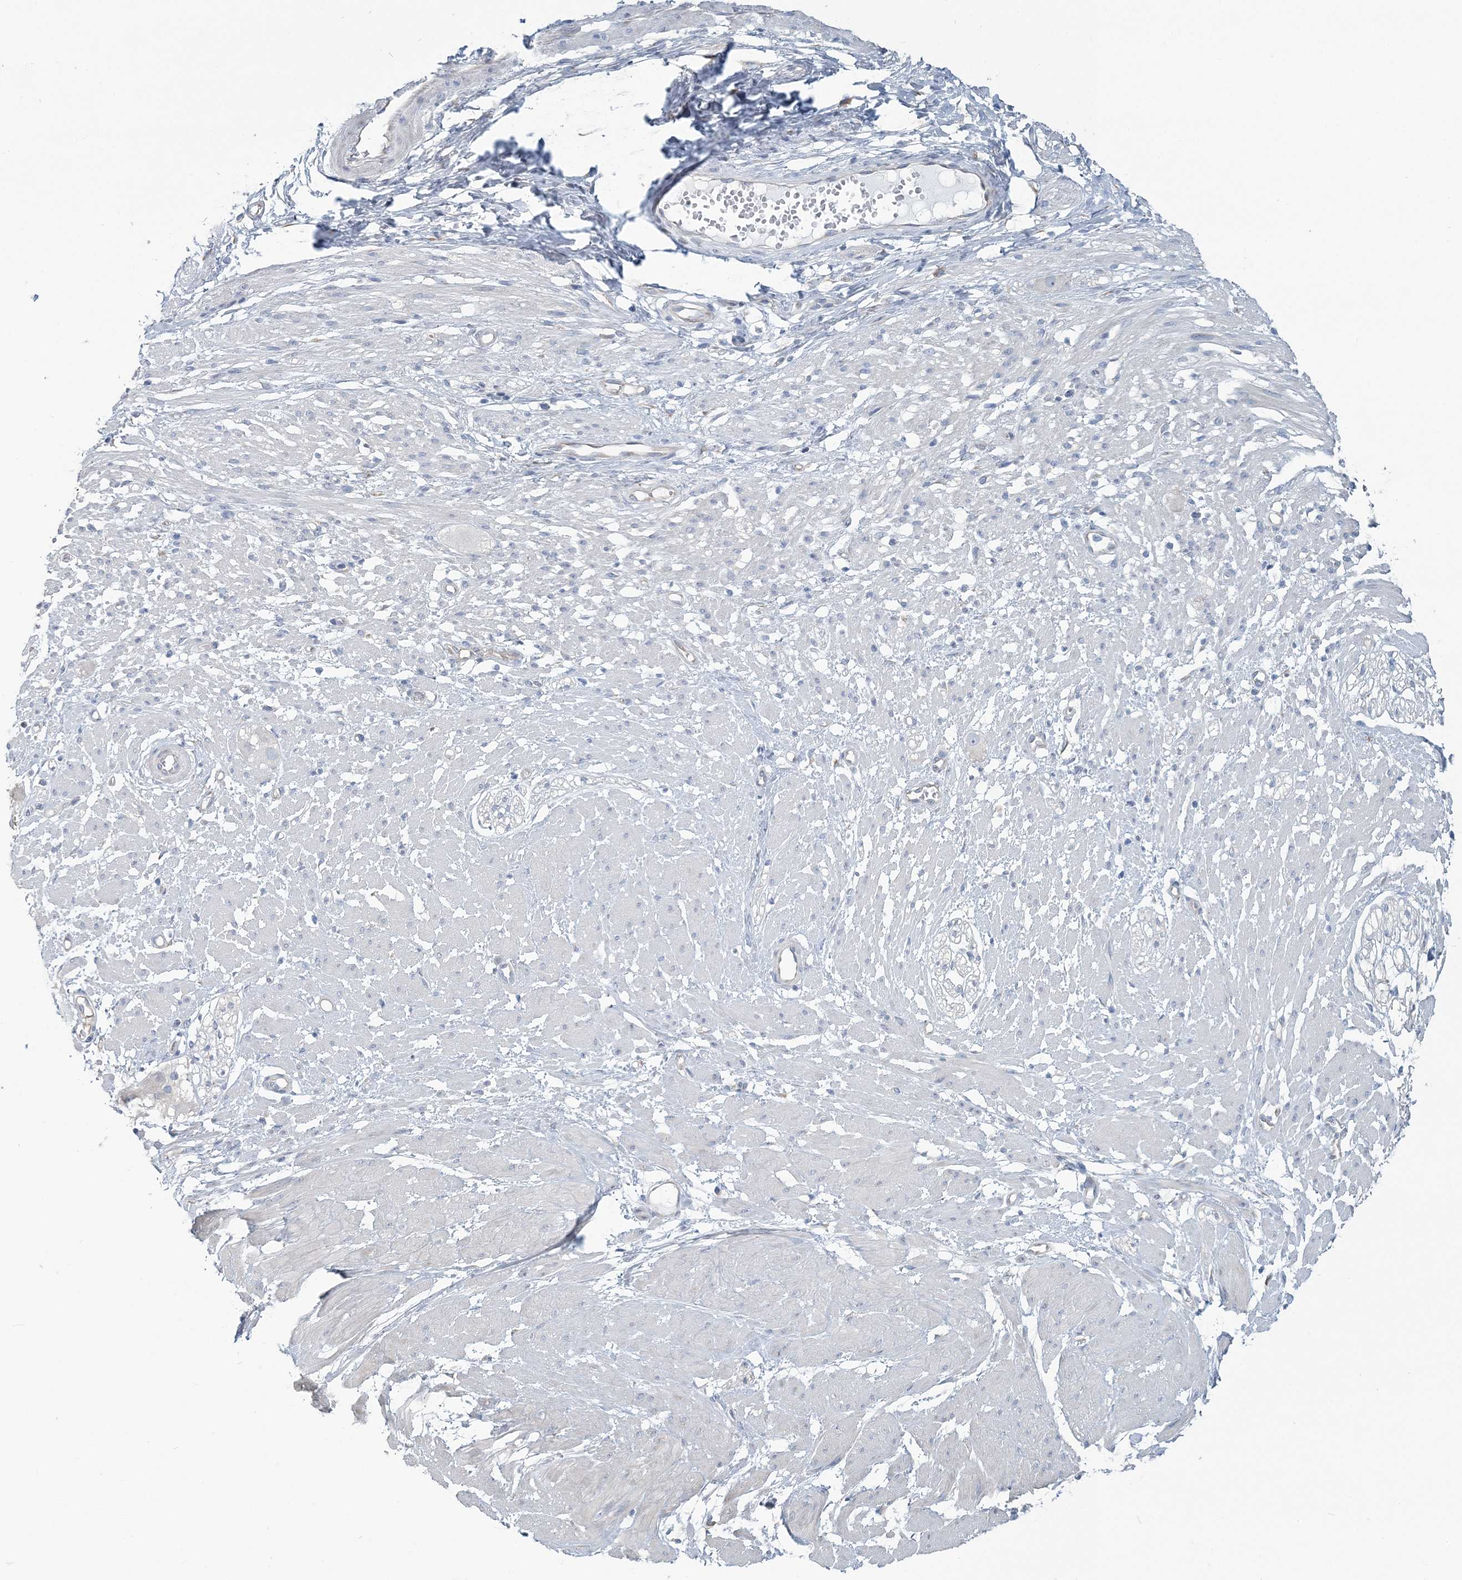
{"staining": {"intensity": "negative", "quantity": "none", "location": "none"}, "tissue": "ovarian cancer", "cell_type": "Tumor cells", "image_type": "cancer", "snomed": [{"axis": "morphology", "description": "Carcinoma, endometroid"}, {"axis": "topography", "description": "Ovary"}], "caption": "Tumor cells are negative for protein expression in human ovarian endometroid carcinoma.", "gene": "CMBL", "patient": {"sex": "female", "age": 42}}